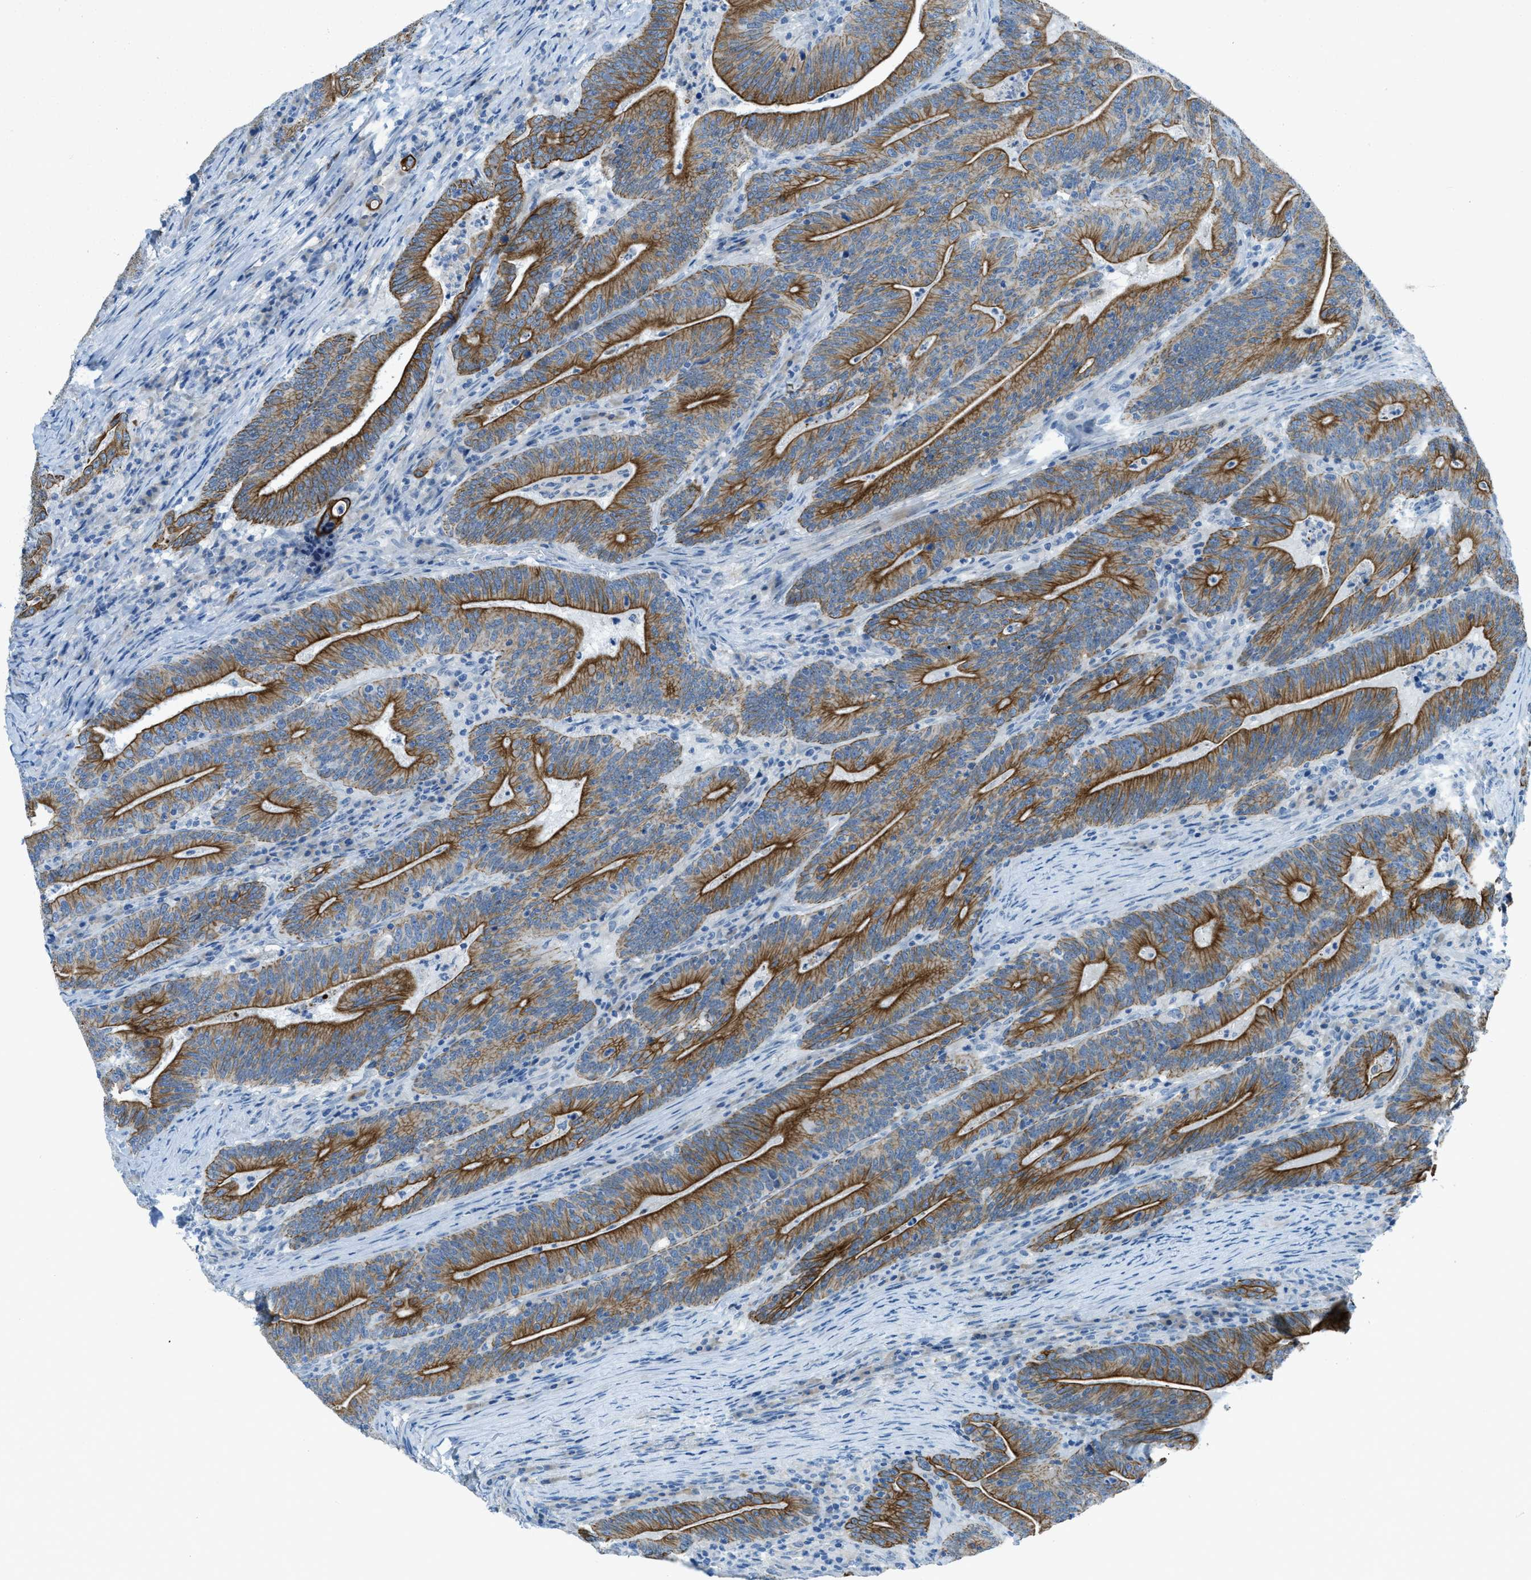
{"staining": {"intensity": "moderate", "quantity": ">75%", "location": "cytoplasmic/membranous"}, "tissue": "colorectal cancer", "cell_type": "Tumor cells", "image_type": "cancer", "snomed": [{"axis": "morphology", "description": "Adenocarcinoma, NOS"}, {"axis": "topography", "description": "Colon"}], "caption": "Protein expression analysis of colorectal cancer exhibits moderate cytoplasmic/membranous staining in about >75% of tumor cells.", "gene": "KLHL8", "patient": {"sex": "female", "age": 66}}